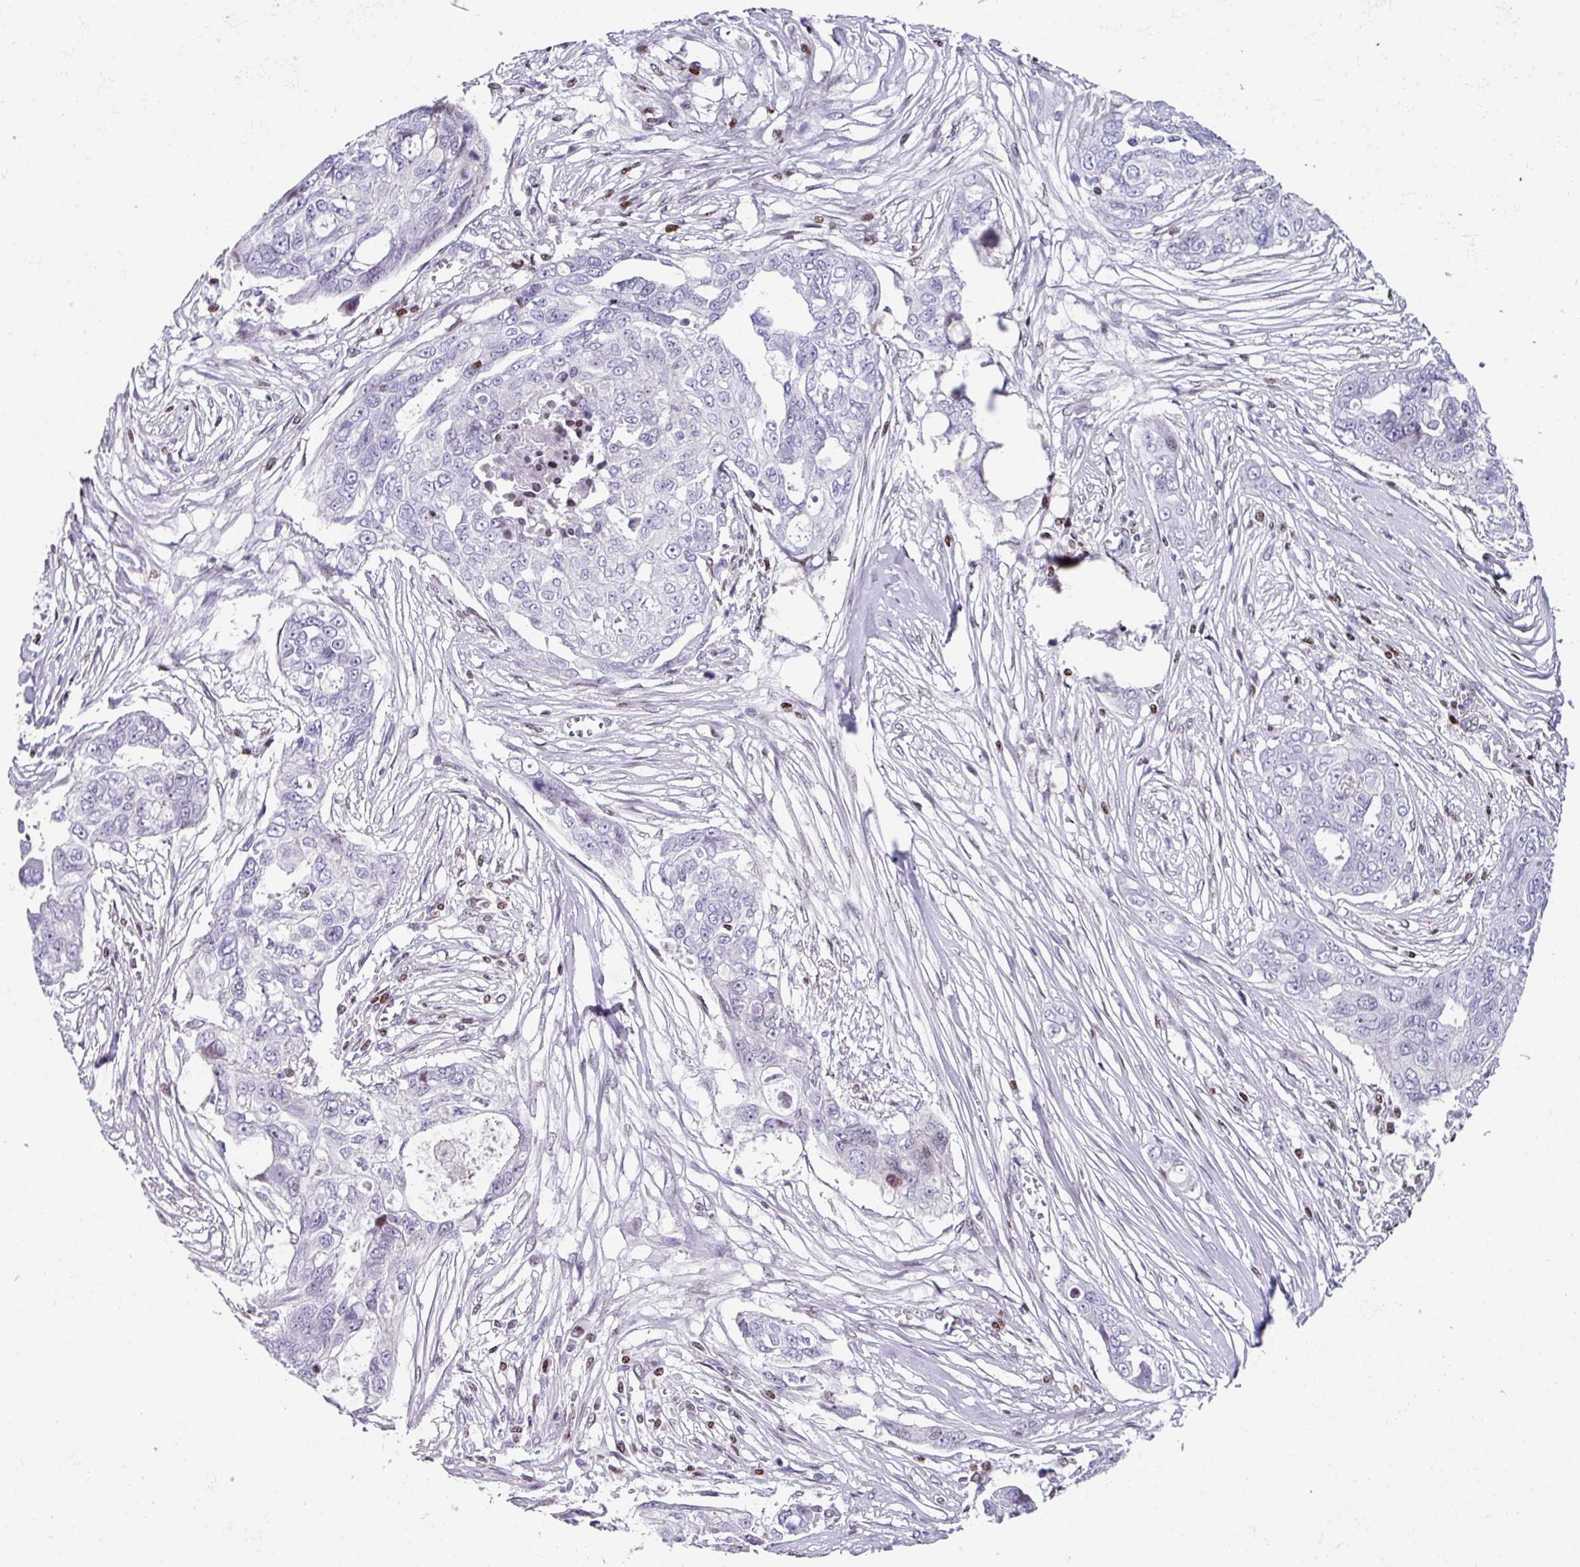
{"staining": {"intensity": "negative", "quantity": "none", "location": "none"}, "tissue": "ovarian cancer", "cell_type": "Tumor cells", "image_type": "cancer", "snomed": [{"axis": "morphology", "description": "Carcinoma, endometroid"}, {"axis": "topography", "description": "Ovary"}], "caption": "Tumor cells are negative for protein expression in human ovarian cancer (endometroid carcinoma). (Stains: DAB immunohistochemistry with hematoxylin counter stain, Microscopy: brightfield microscopy at high magnification).", "gene": "TCF3", "patient": {"sex": "female", "age": 70}}